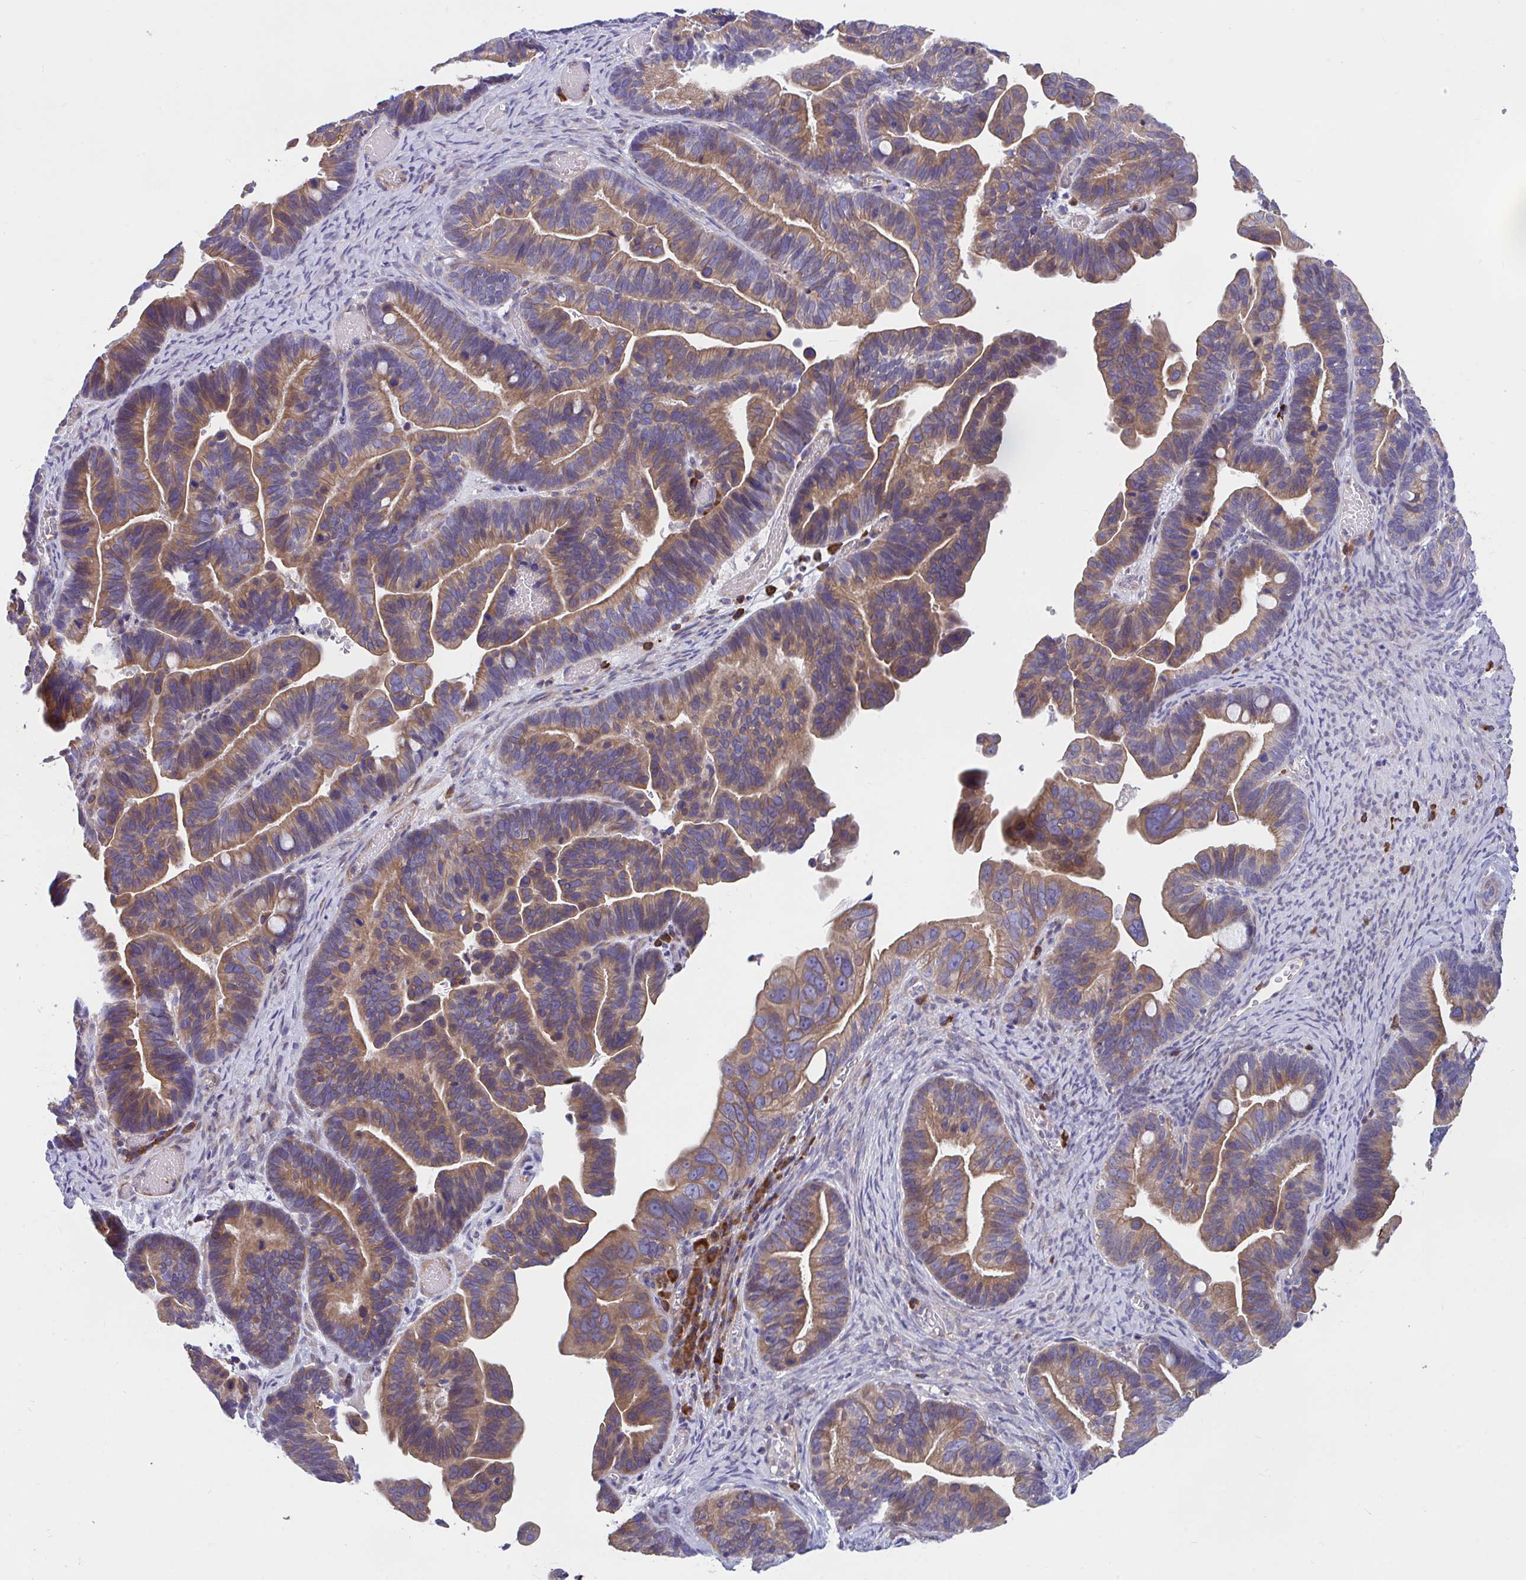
{"staining": {"intensity": "moderate", "quantity": ">75%", "location": "cytoplasmic/membranous"}, "tissue": "ovarian cancer", "cell_type": "Tumor cells", "image_type": "cancer", "snomed": [{"axis": "morphology", "description": "Cystadenocarcinoma, serous, NOS"}, {"axis": "topography", "description": "Ovary"}], "caption": "Protein expression analysis of ovarian cancer reveals moderate cytoplasmic/membranous expression in about >75% of tumor cells.", "gene": "WBP1", "patient": {"sex": "female", "age": 56}}